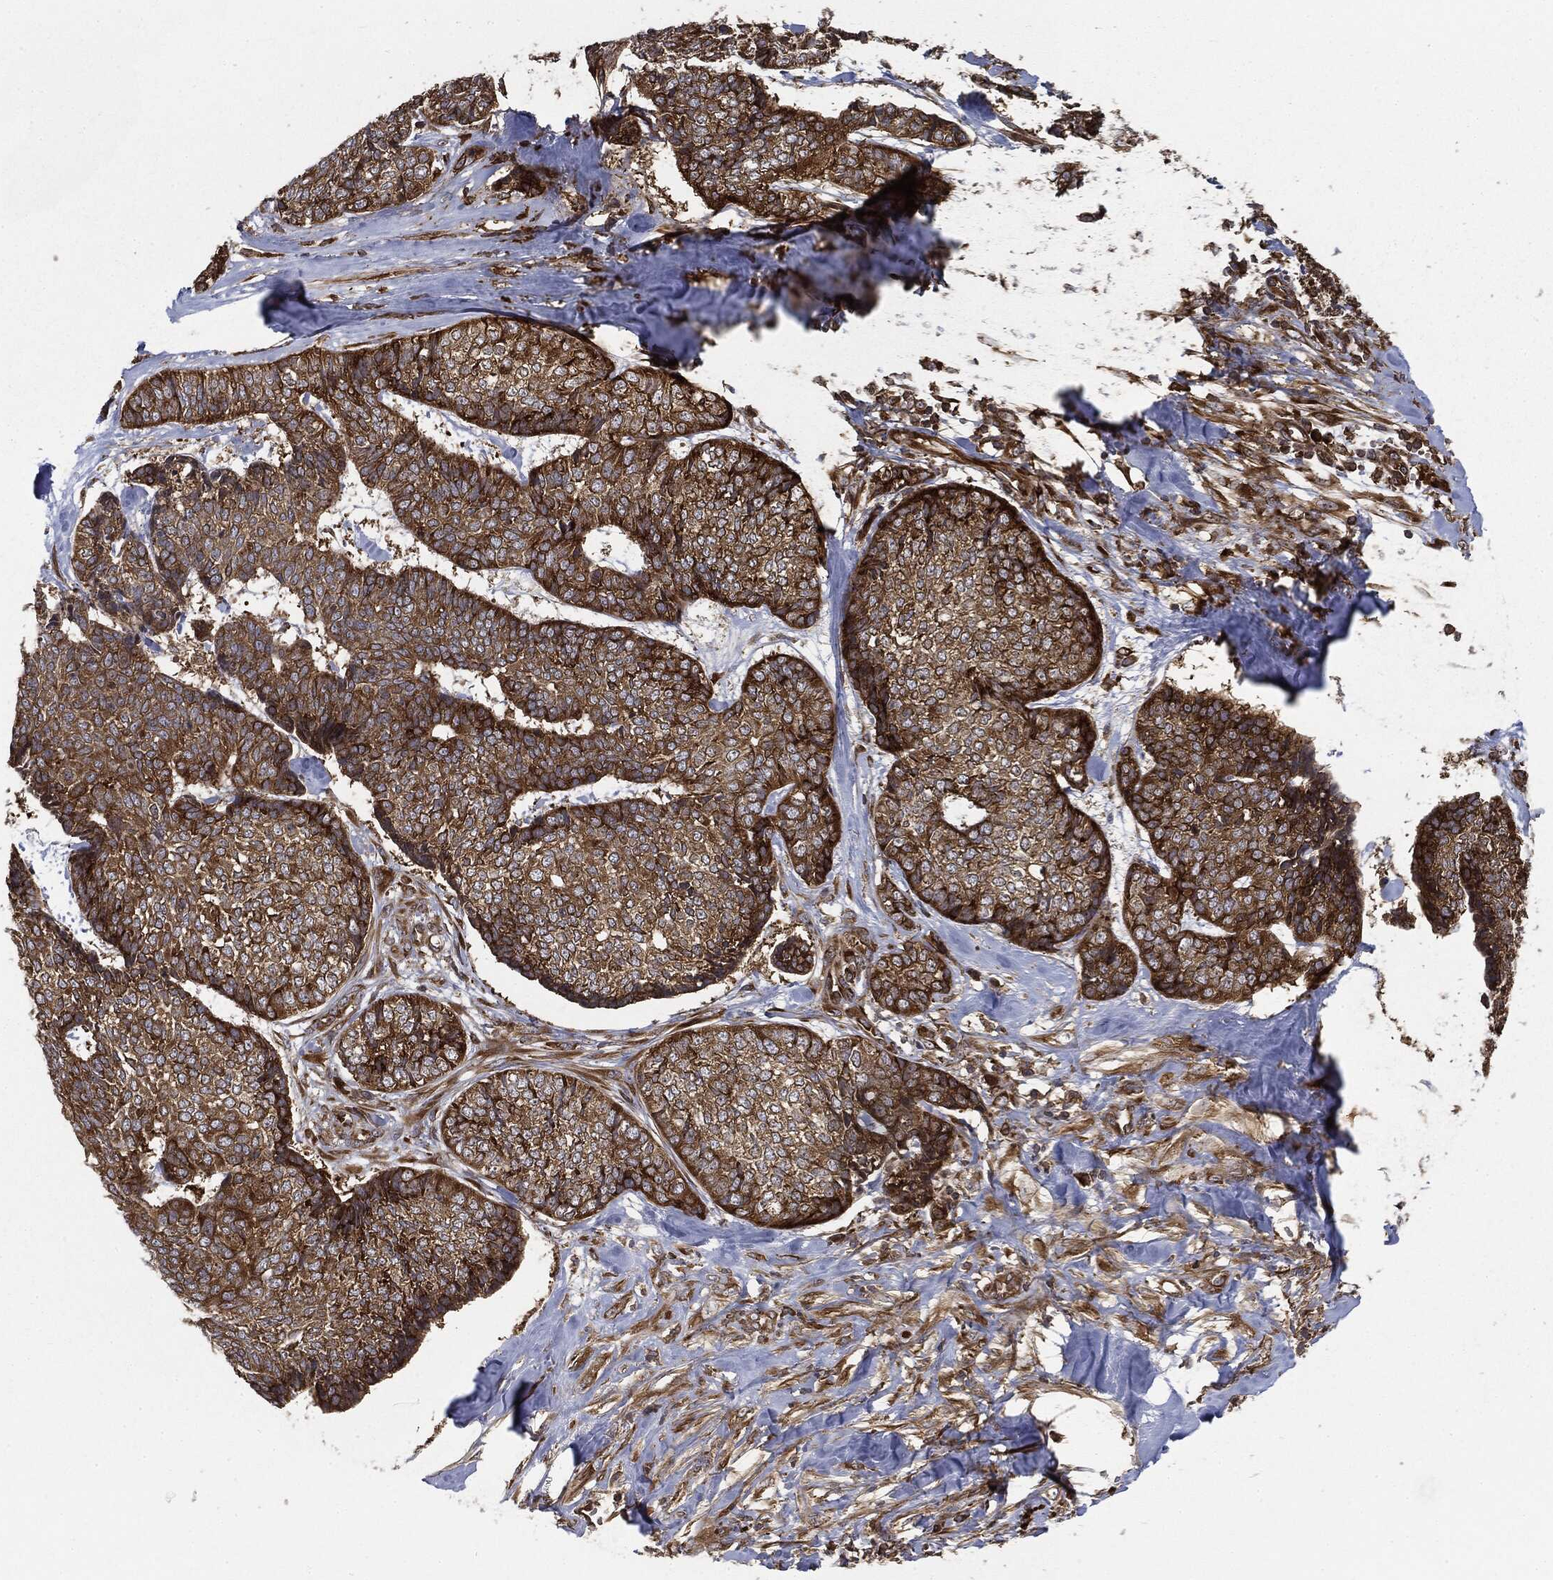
{"staining": {"intensity": "strong", "quantity": ">75%", "location": "cytoplasmic/membranous"}, "tissue": "skin cancer", "cell_type": "Tumor cells", "image_type": "cancer", "snomed": [{"axis": "morphology", "description": "Basal cell carcinoma"}, {"axis": "topography", "description": "Skin"}], "caption": "Protein expression by immunohistochemistry exhibits strong cytoplasmic/membranous positivity in approximately >75% of tumor cells in skin cancer.", "gene": "EIF2AK2", "patient": {"sex": "male", "age": 86}}